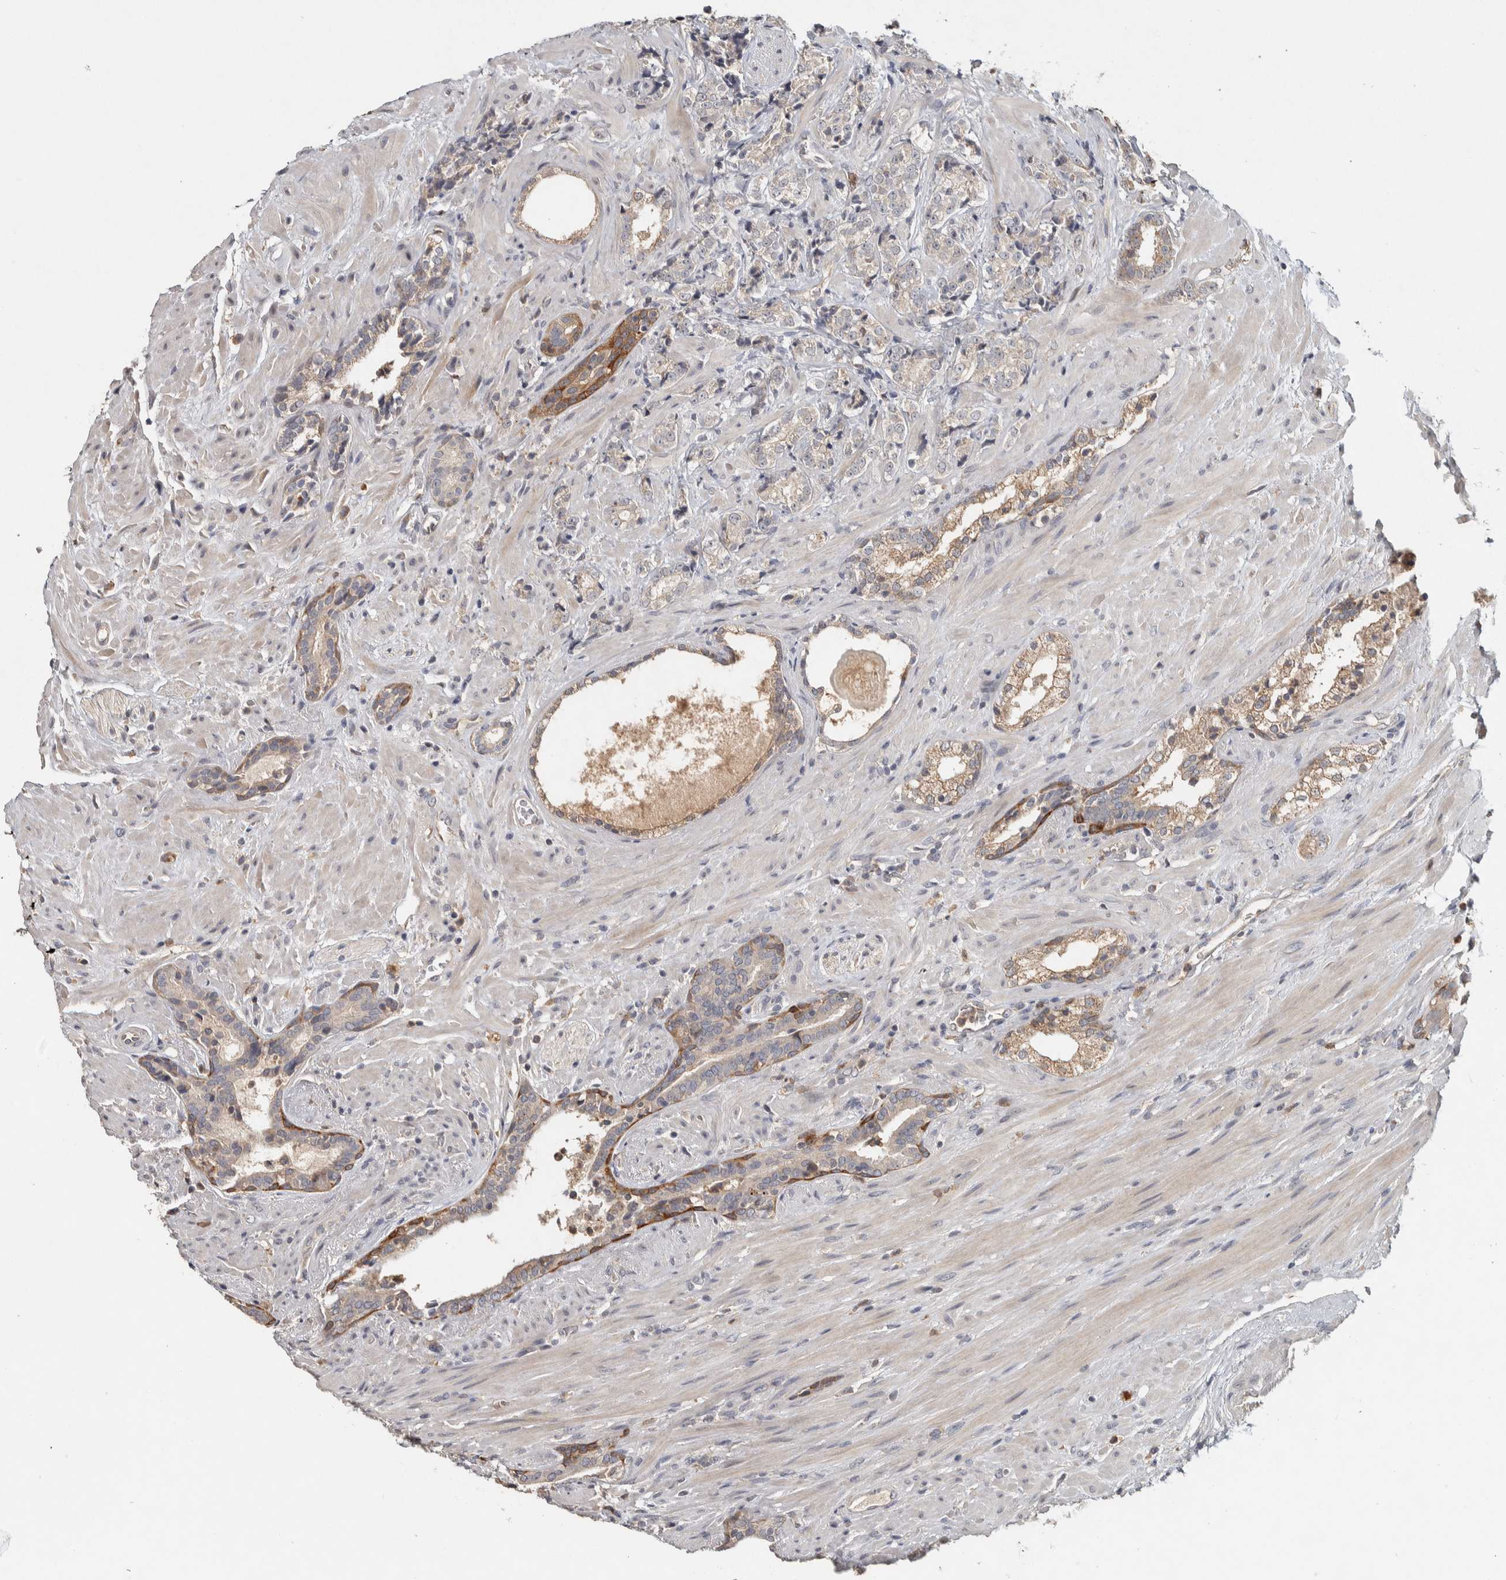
{"staining": {"intensity": "negative", "quantity": "none", "location": "none"}, "tissue": "prostate cancer", "cell_type": "Tumor cells", "image_type": "cancer", "snomed": [{"axis": "morphology", "description": "Adenocarcinoma, High grade"}, {"axis": "topography", "description": "Prostate"}], "caption": "This is a image of immunohistochemistry (IHC) staining of prostate cancer, which shows no expression in tumor cells.", "gene": "EIF3H", "patient": {"sex": "male", "age": 71}}